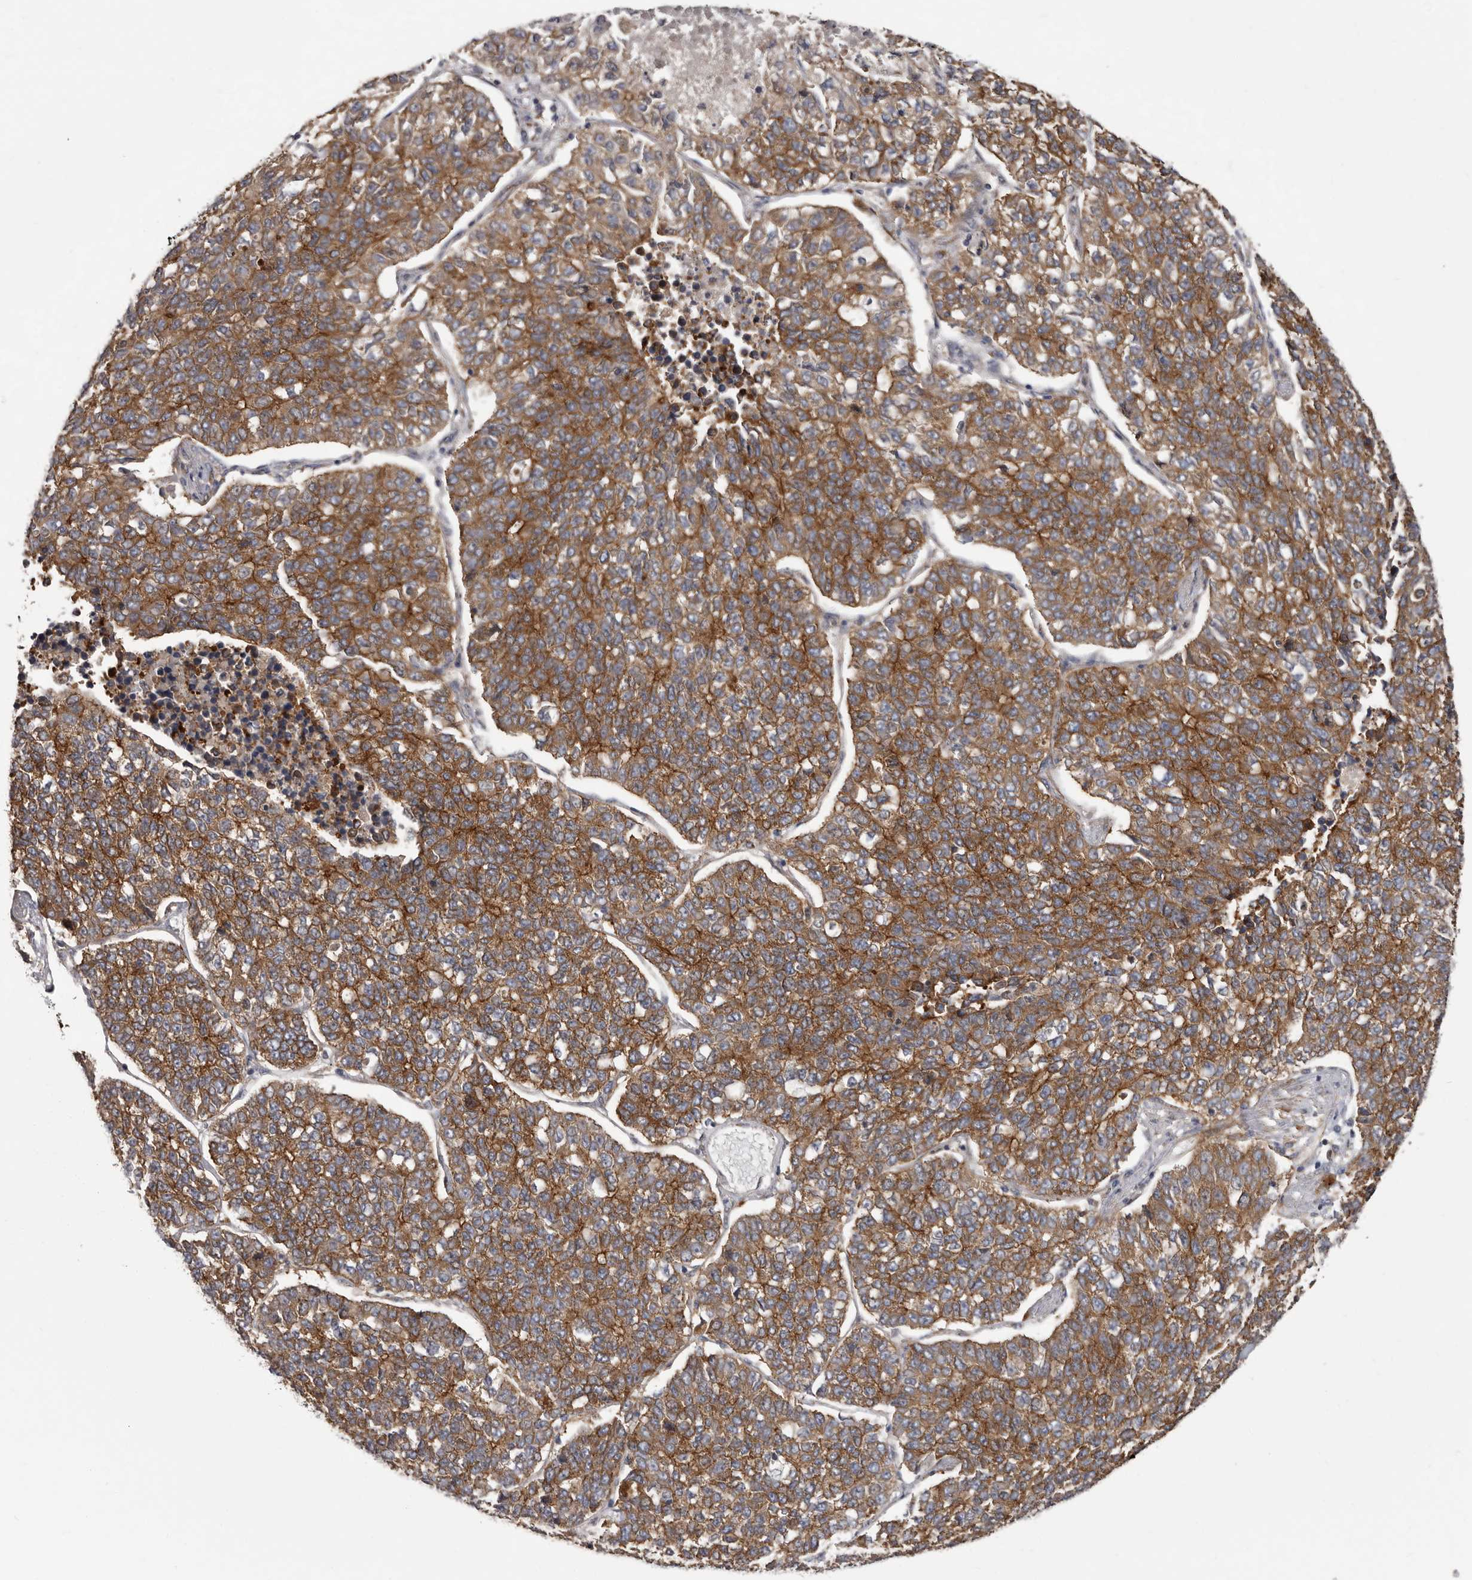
{"staining": {"intensity": "strong", "quantity": ">75%", "location": "cytoplasmic/membranous"}, "tissue": "lung cancer", "cell_type": "Tumor cells", "image_type": "cancer", "snomed": [{"axis": "morphology", "description": "Adenocarcinoma, NOS"}, {"axis": "topography", "description": "Lung"}], "caption": "Lung cancer tissue shows strong cytoplasmic/membranous staining in approximately >75% of tumor cells, visualized by immunohistochemistry.", "gene": "ENAH", "patient": {"sex": "male", "age": 49}}